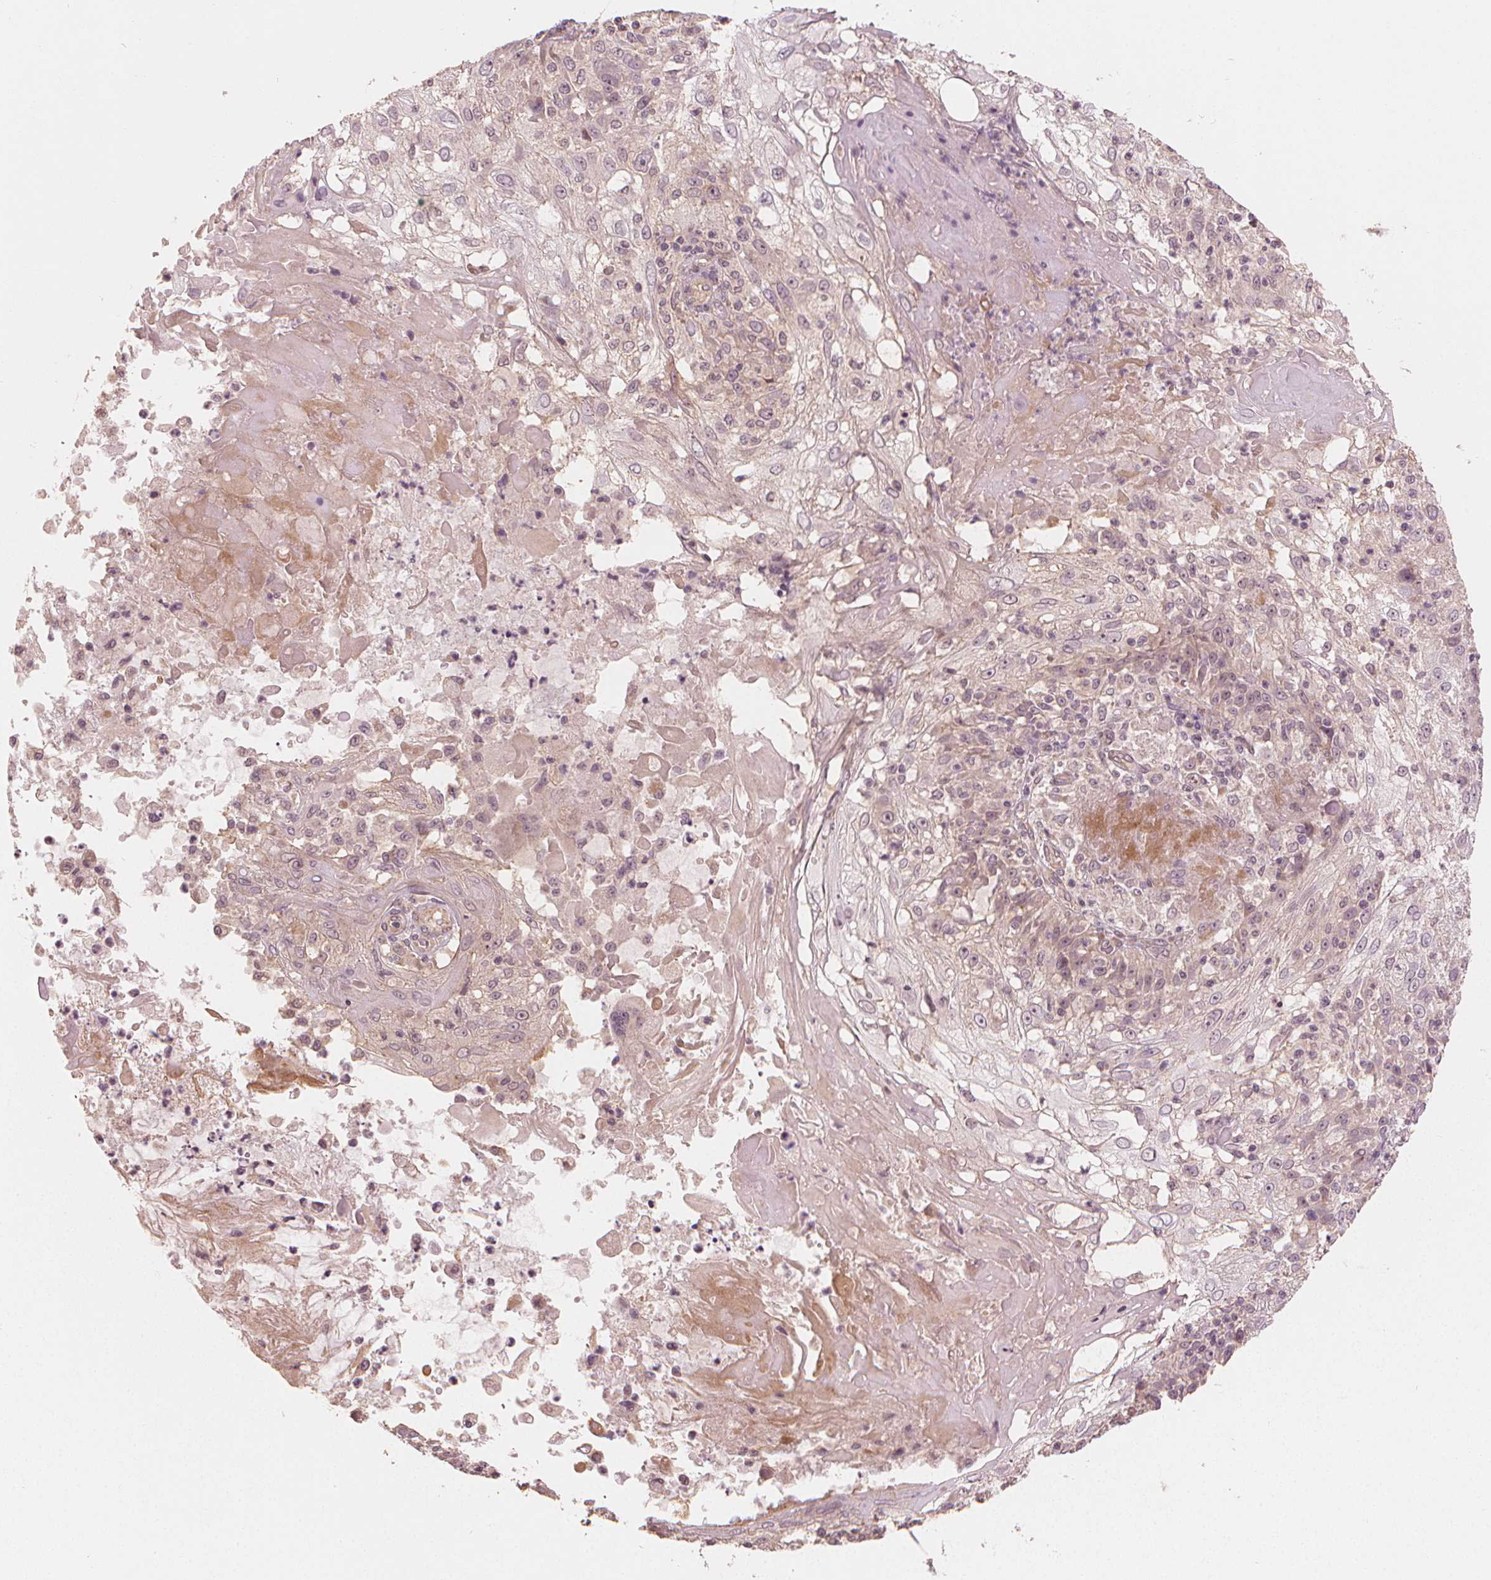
{"staining": {"intensity": "negative", "quantity": "none", "location": "none"}, "tissue": "skin cancer", "cell_type": "Tumor cells", "image_type": "cancer", "snomed": [{"axis": "morphology", "description": "Normal tissue, NOS"}, {"axis": "morphology", "description": "Squamous cell carcinoma, NOS"}, {"axis": "topography", "description": "Skin"}], "caption": "Immunohistochemical staining of human skin cancer (squamous cell carcinoma) shows no significant staining in tumor cells.", "gene": "CLBA1", "patient": {"sex": "female", "age": 83}}